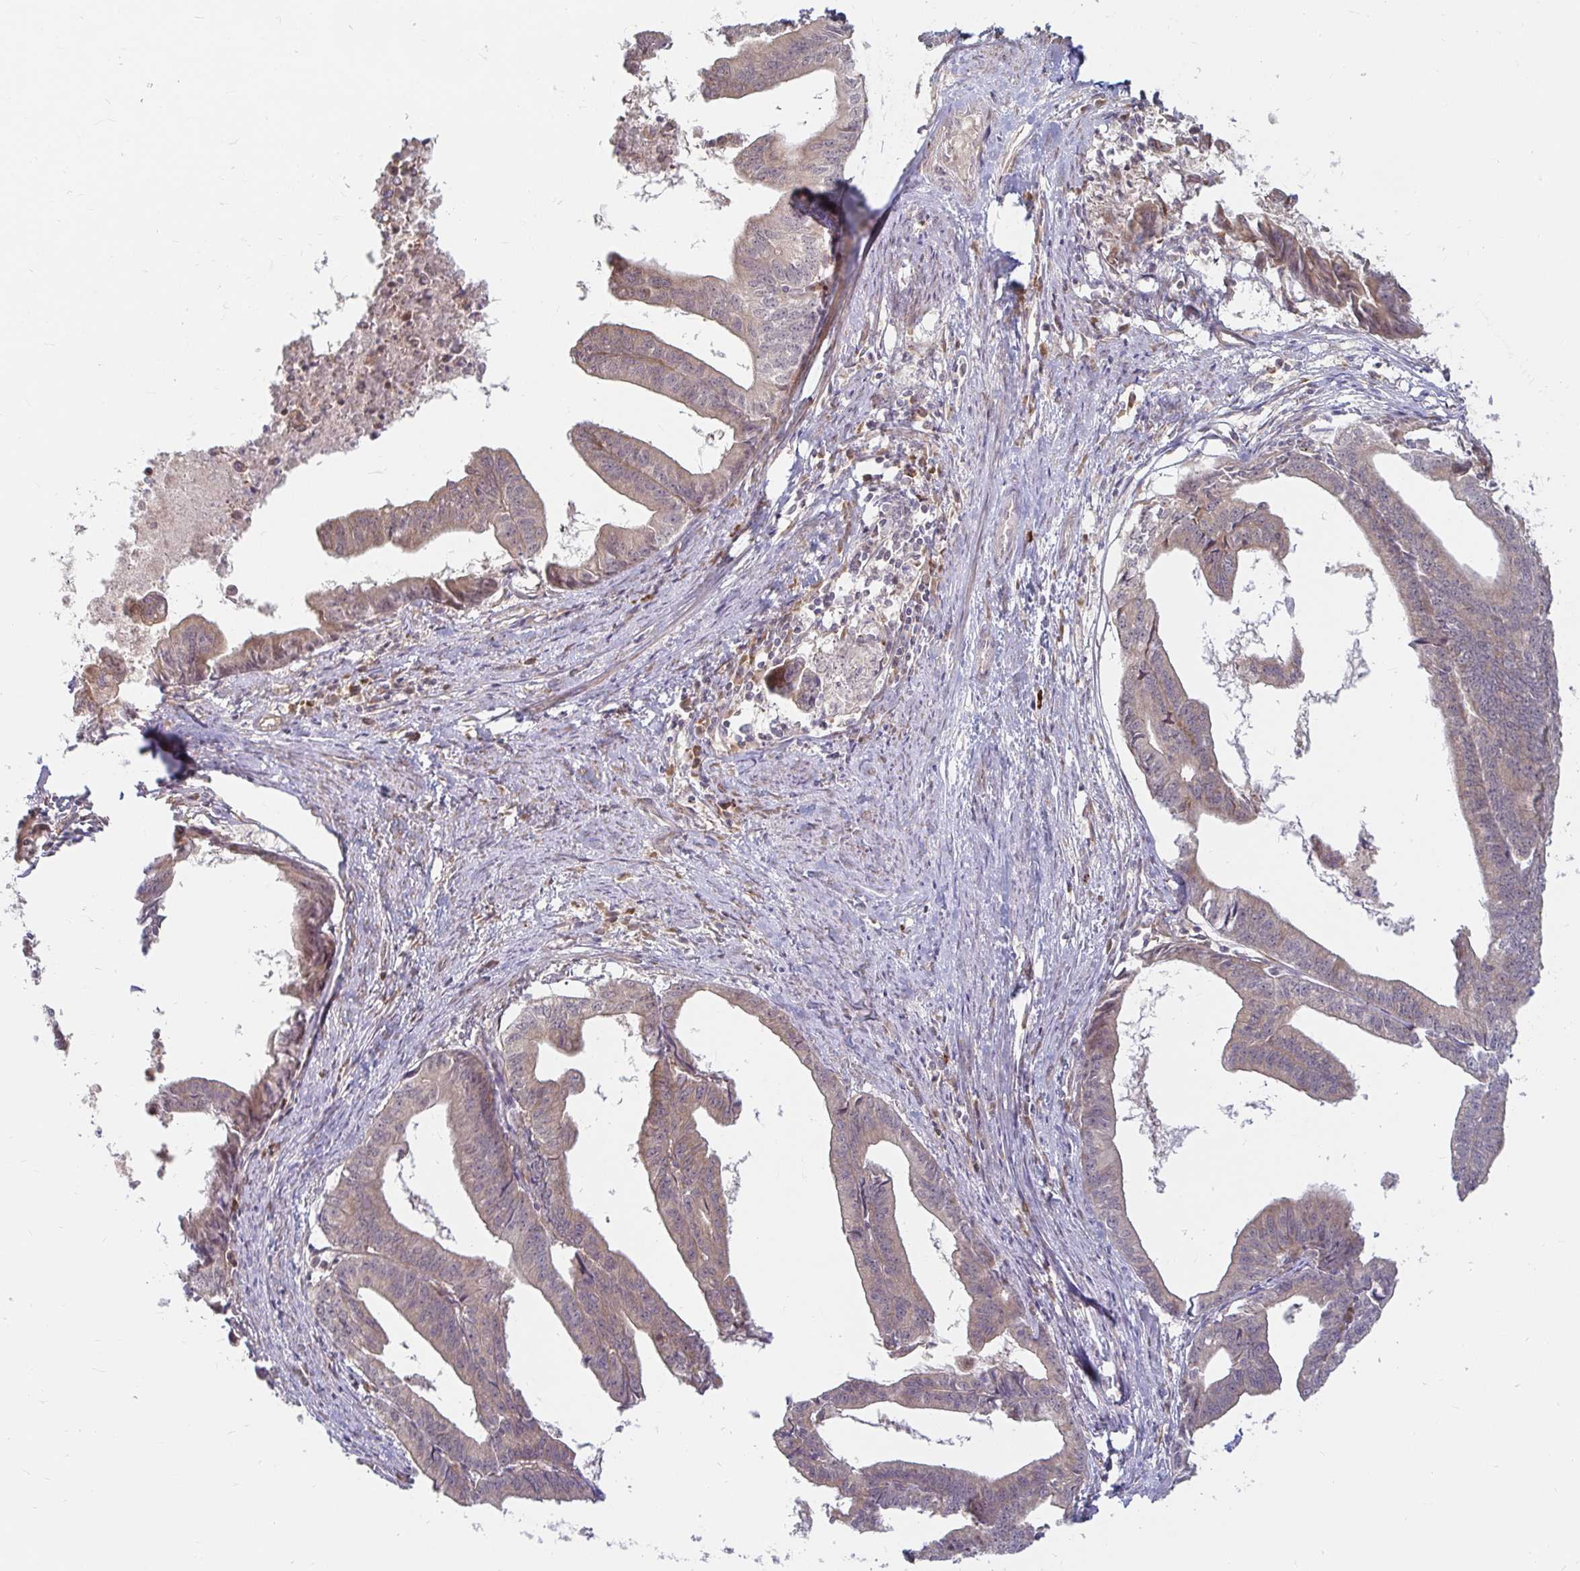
{"staining": {"intensity": "weak", "quantity": "<25%", "location": "cytoplasmic/membranous"}, "tissue": "endometrial cancer", "cell_type": "Tumor cells", "image_type": "cancer", "snomed": [{"axis": "morphology", "description": "Adenocarcinoma, NOS"}, {"axis": "topography", "description": "Endometrium"}], "caption": "High power microscopy image of an immunohistochemistry (IHC) histopathology image of adenocarcinoma (endometrial), revealing no significant staining in tumor cells.", "gene": "CAST", "patient": {"sex": "female", "age": 65}}